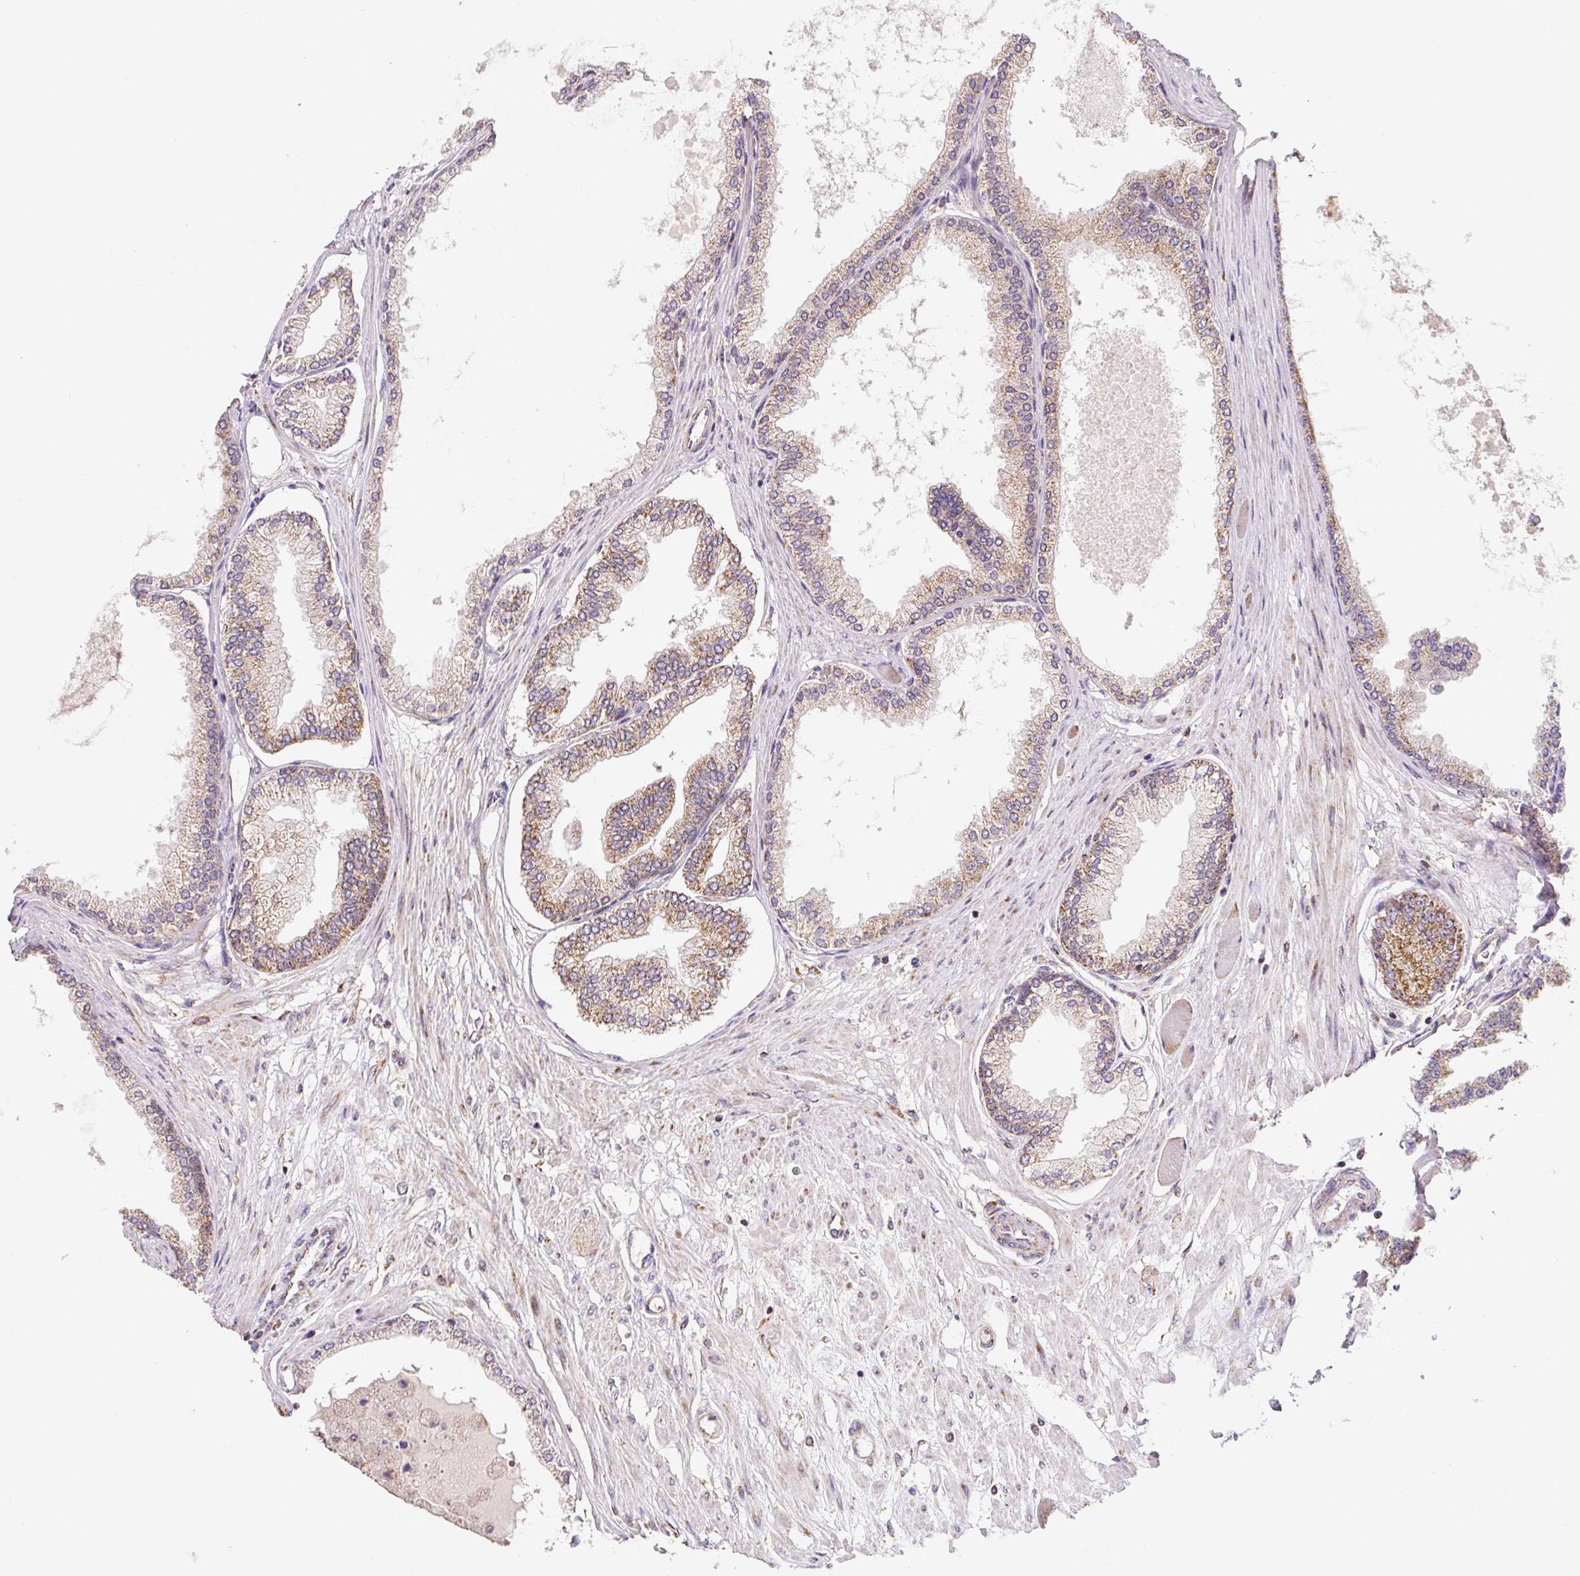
{"staining": {"intensity": "moderate", "quantity": ">75%", "location": "cytoplasmic/membranous"}, "tissue": "prostate cancer", "cell_type": "Tumor cells", "image_type": "cancer", "snomed": [{"axis": "morphology", "description": "Adenocarcinoma, Low grade"}, {"axis": "topography", "description": "Prostate"}], "caption": "This histopathology image shows prostate adenocarcinoma (low-grade) stained with IHC to label a protein in brown. The cytoplasmic/membranous of tumor cells show moderate positivity for the protein. Nuclei are counter-stained blue.", "gene": "MFSD9", "patient": {"sex": "male", "age": 63}}